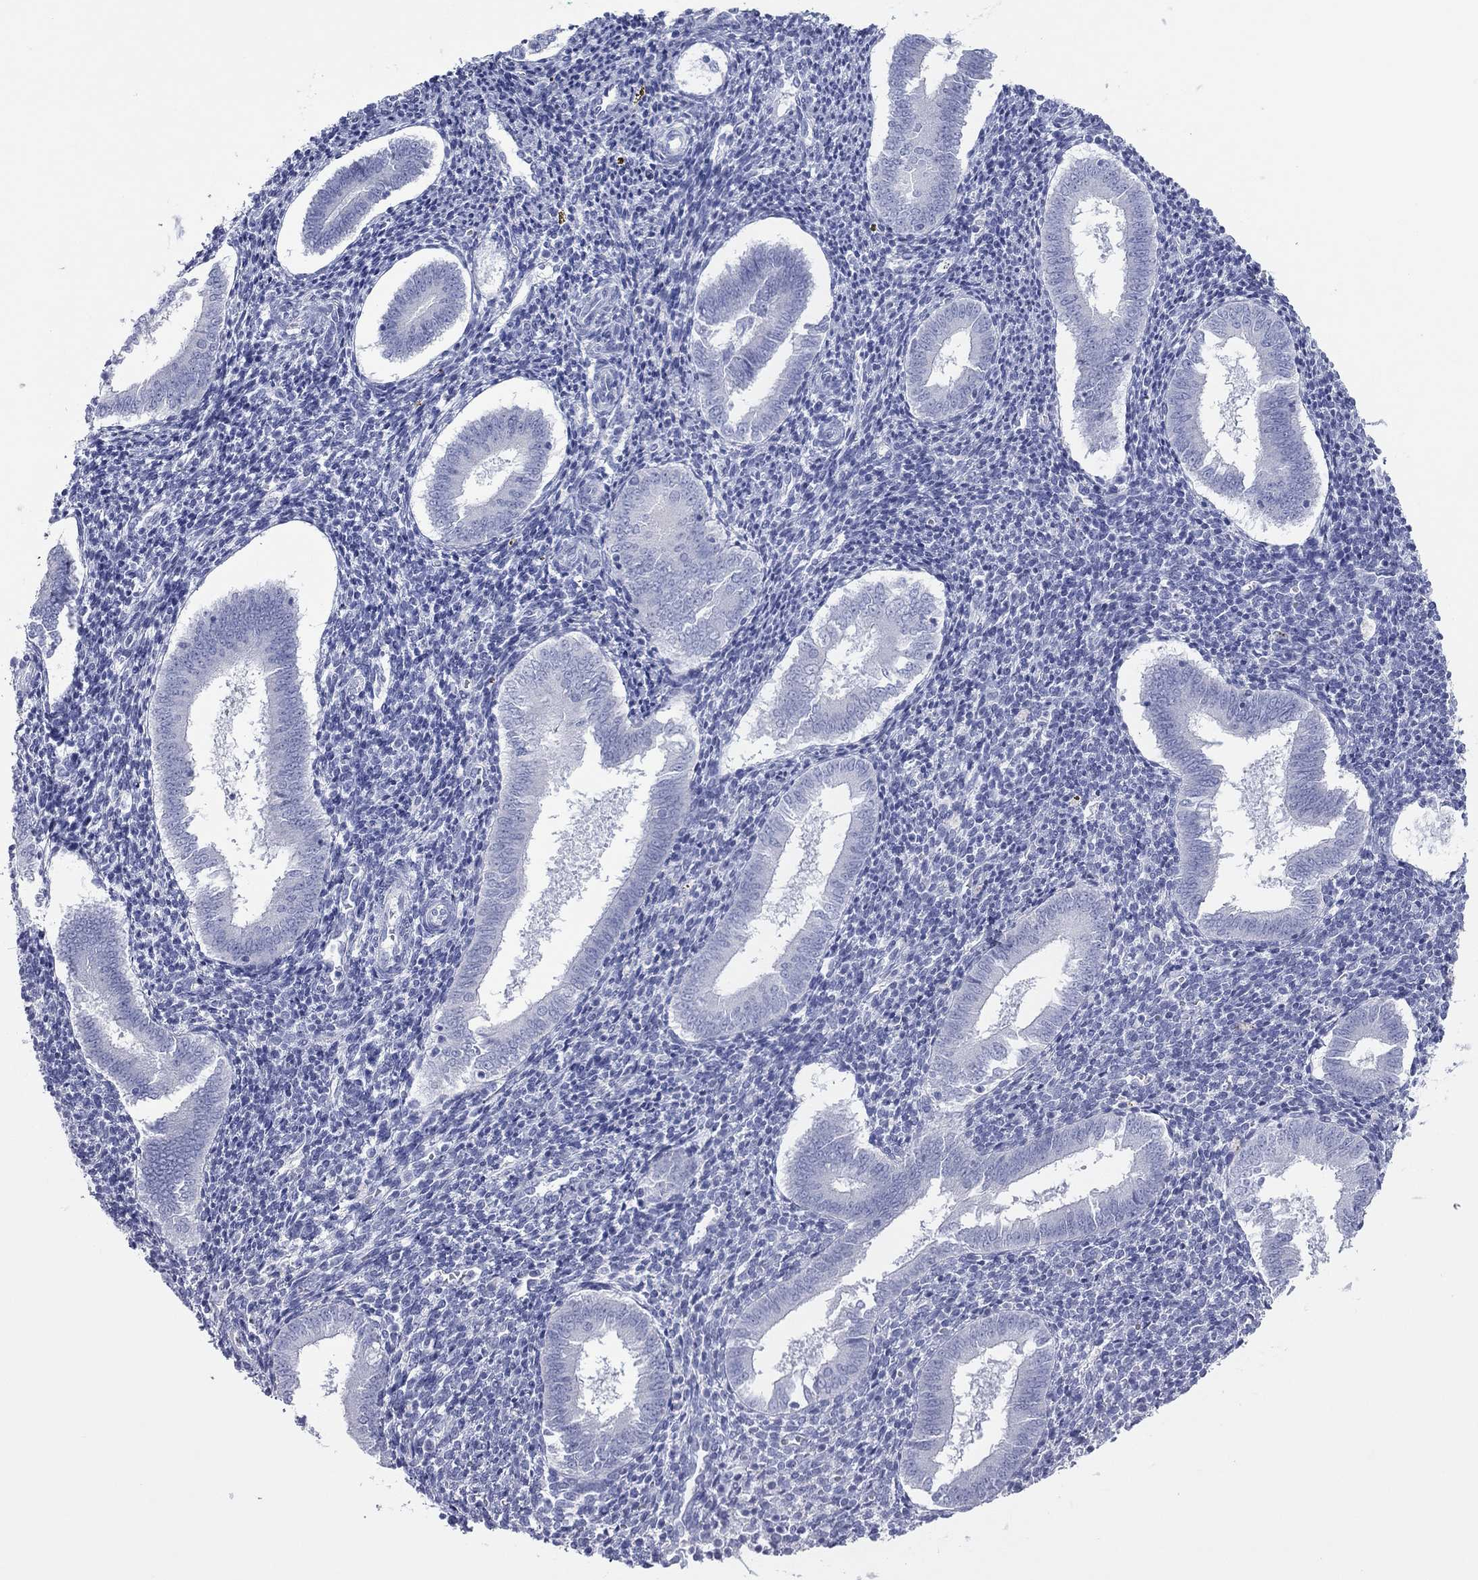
{"staining": {"intensity": "negative", "quantity": "none", "location": "none"}, "tissue": "endometrium", "cell_type": "Cells in endometrial stroma", "image_type": "normal", "snomed": [{"axis": "morphology", "description": "Normal tissue, NOS"}, {"axis": "topography", "description": "Endometrium"}], "caption": "This is a histopathology image of immunohistochemistry (IHC) staining of benign endometrium, which shows no staining in cells in endometrial stroma. (DAB immunohistochemistry (IHC), high magnification).", "gene": "VSIG10", "patient": {"sex": "female", "age": 25}}